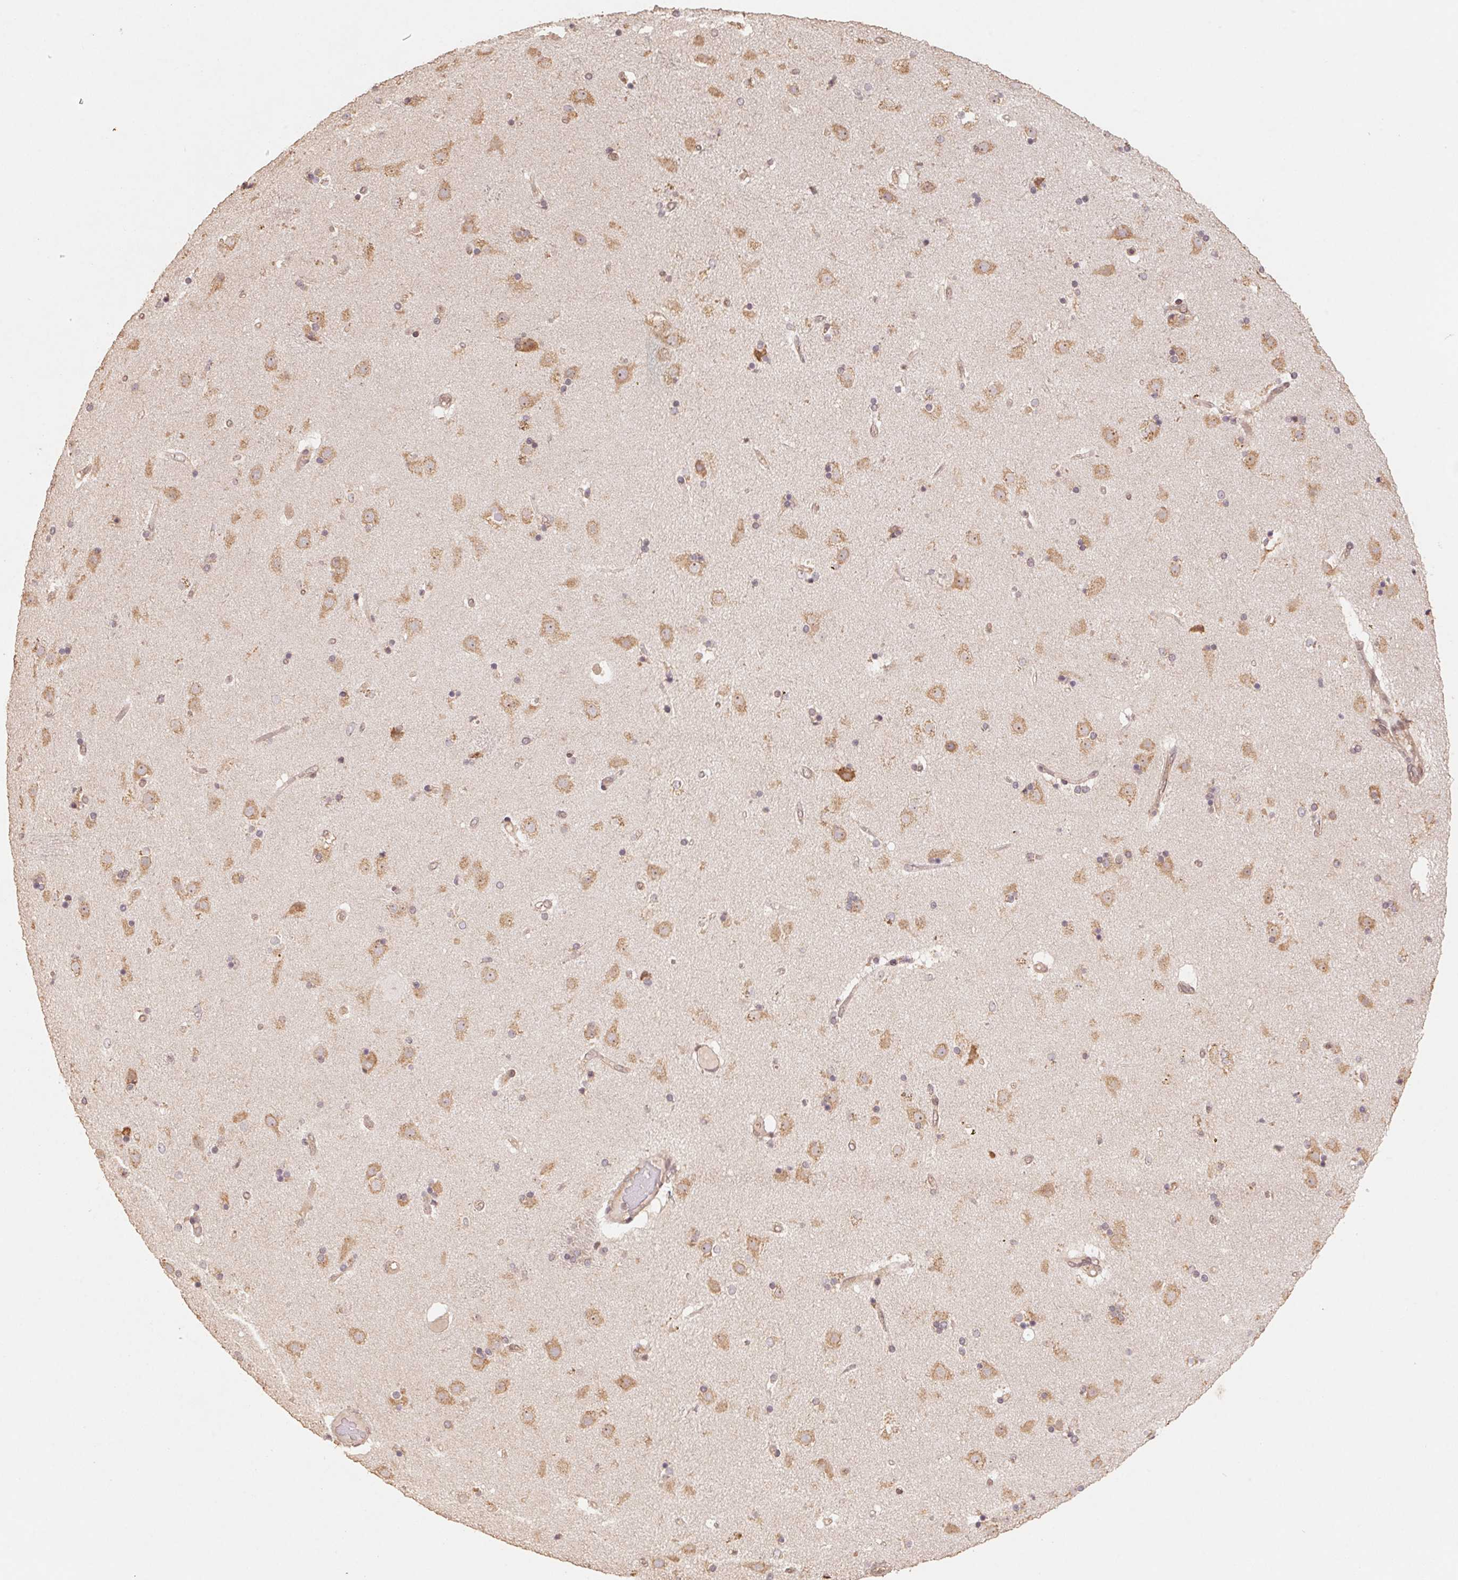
{"staining": {"intensity": "weak", "quantity": "25%-75%", "location": "cytoplasmic/membranous"}, "tissue": "caudate", "cell_type": "Glial cells", "image_type": "normal", "snomed": [{"axis": "morphology", "description": "Normal tissue, NOS"}, {"axis": "topography", "description": "Lateral ventricle wall"}], "caption": "This image exhibits immunohistochemistry staining of normal caudate, with low weak cytoplasmic/membranous expression in about 25%-75% of glial cells.", "gene": "RPL27A", "patient": {"sex": "female", "age": 71}}